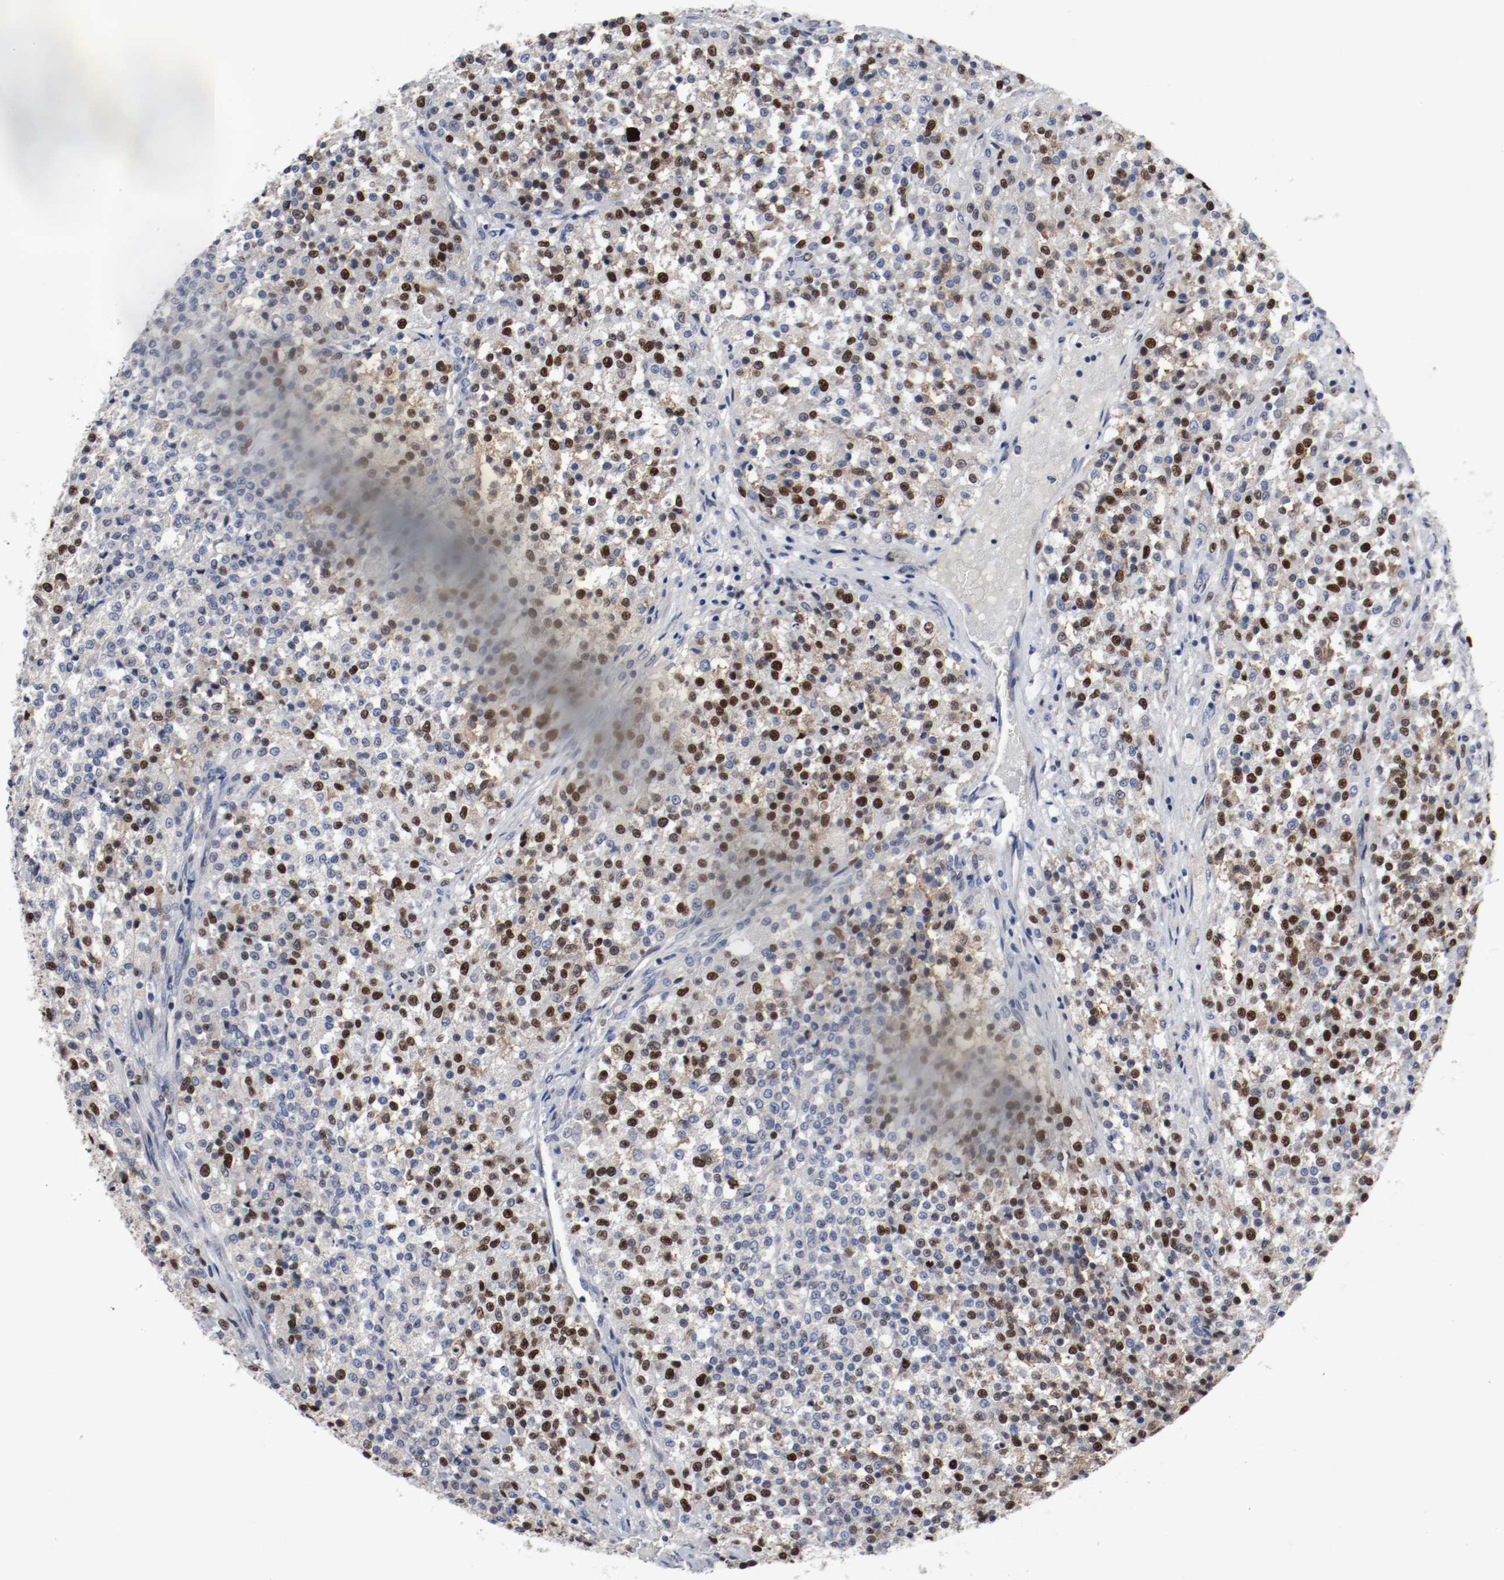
{"staining": {"intensity": "moderate", "quantity": "25%-75%", "location": "nuclear"}, "tissue": "testis cancer", "cell_type": "Tumor cells", "image_type": "cancer", "snomed": [{"axis": "morphology", "description": "Seminoma, NOS"}, {"axis": "topography", "description": "Testis"}], "caption": "This image shows immunohistochemistry (IHC) staining of human testis cancer, with medium moderate nuclear staining in about 25%-75% of tumor cells.", "gene": "MCM6", "patient": {"sex": "male", "age": 59}}